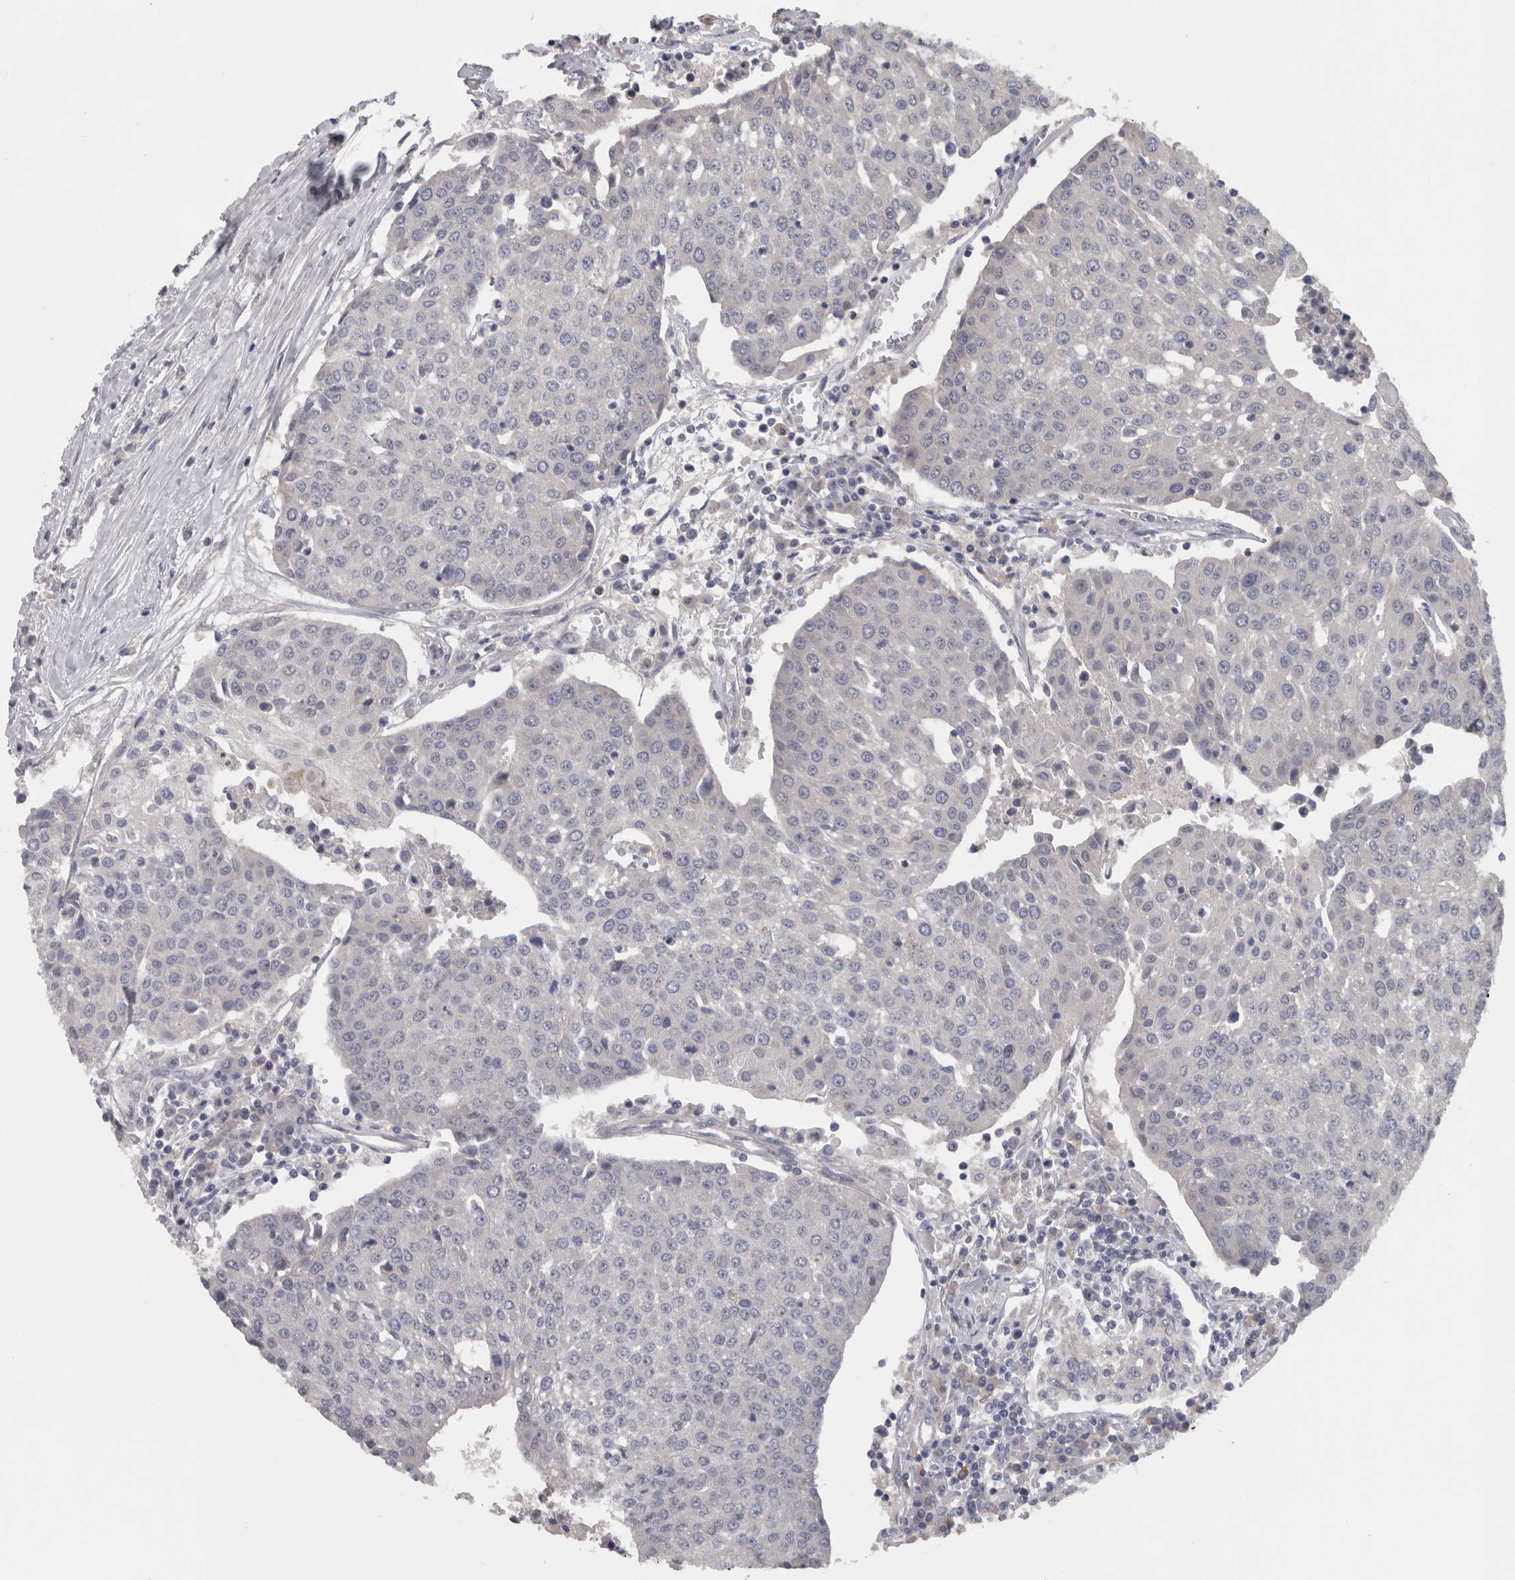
{"staining": {"intensity": "negative", "quantity": "none", "location": "none"}, "tissue": "urothelial cancer", "cell_type": "Tumor cells", "image_type": "cancer", "snomed": [{"axis": "morphology", "description": "Urothelial carcinoma, High grade"}, {"axis": "topography", "description": "Urinary bladder"}], "caption": "This is an immunohistochemistry (IHC) image of human urothelial cancer. There is no expression in tumor cells.", "gene": "RMDN1", "patient": {"sex": "female", "age": 85}}